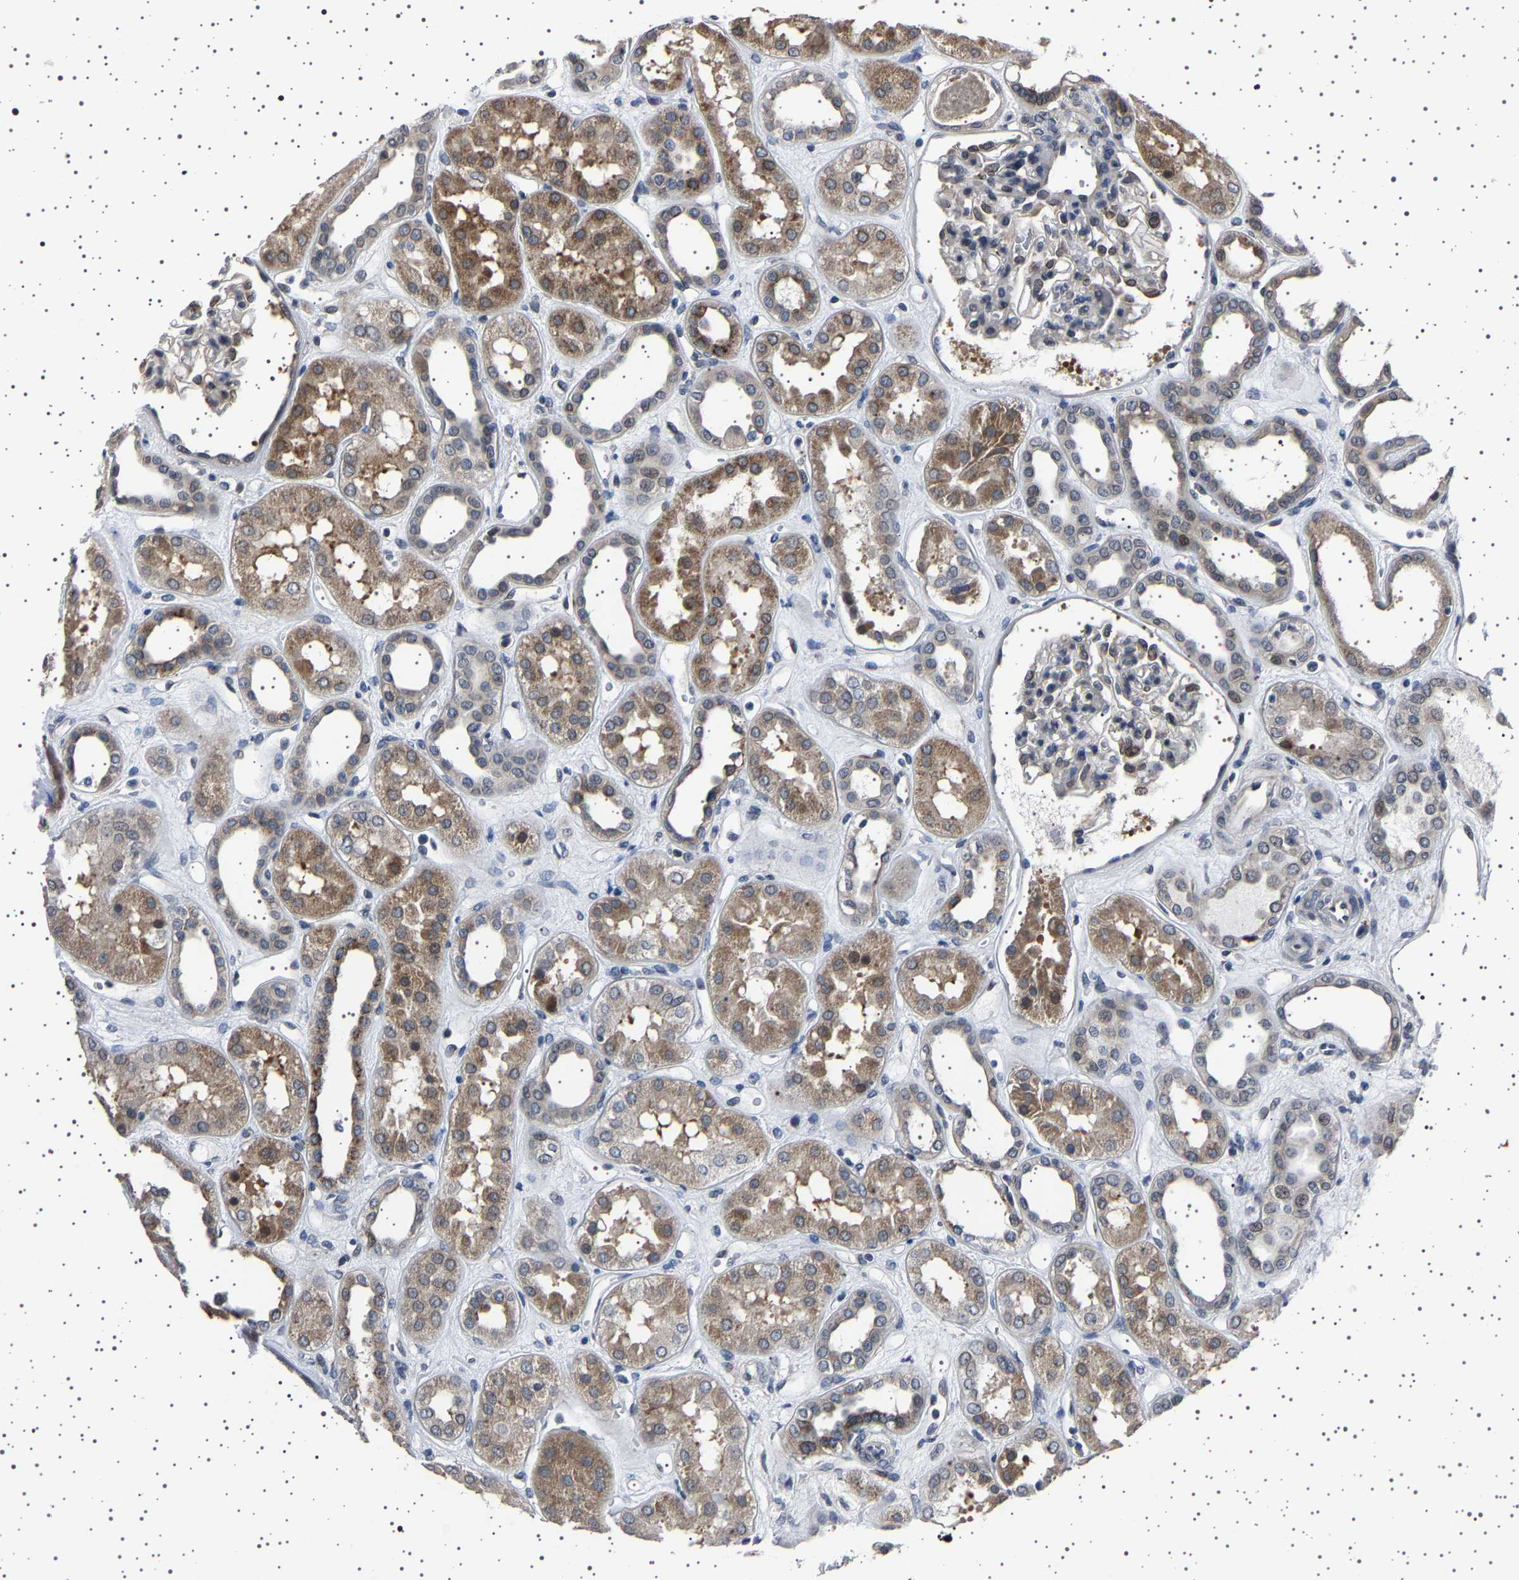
{"staining": {"intensity": "weak", "quantity": "<25%", "location": "cytoplasmic/membranous"}, "tissue": "kidney", "cell_type": "Cells in glomeruli", "image_type": "normal", "snomed": [{"axis": "morphology", "description": "Normal tissue, NOS"}, {"axis": "topography", "description": "Kidney"}], "caption": "Cells in glomeruli are negative for protein expression in unremarkable human kidney. (Brightfield microscopy of DAB immunohistochemistry at high magnification).", "gene": "IL10RB", "patient": {"sex": "male", "age": 59}}